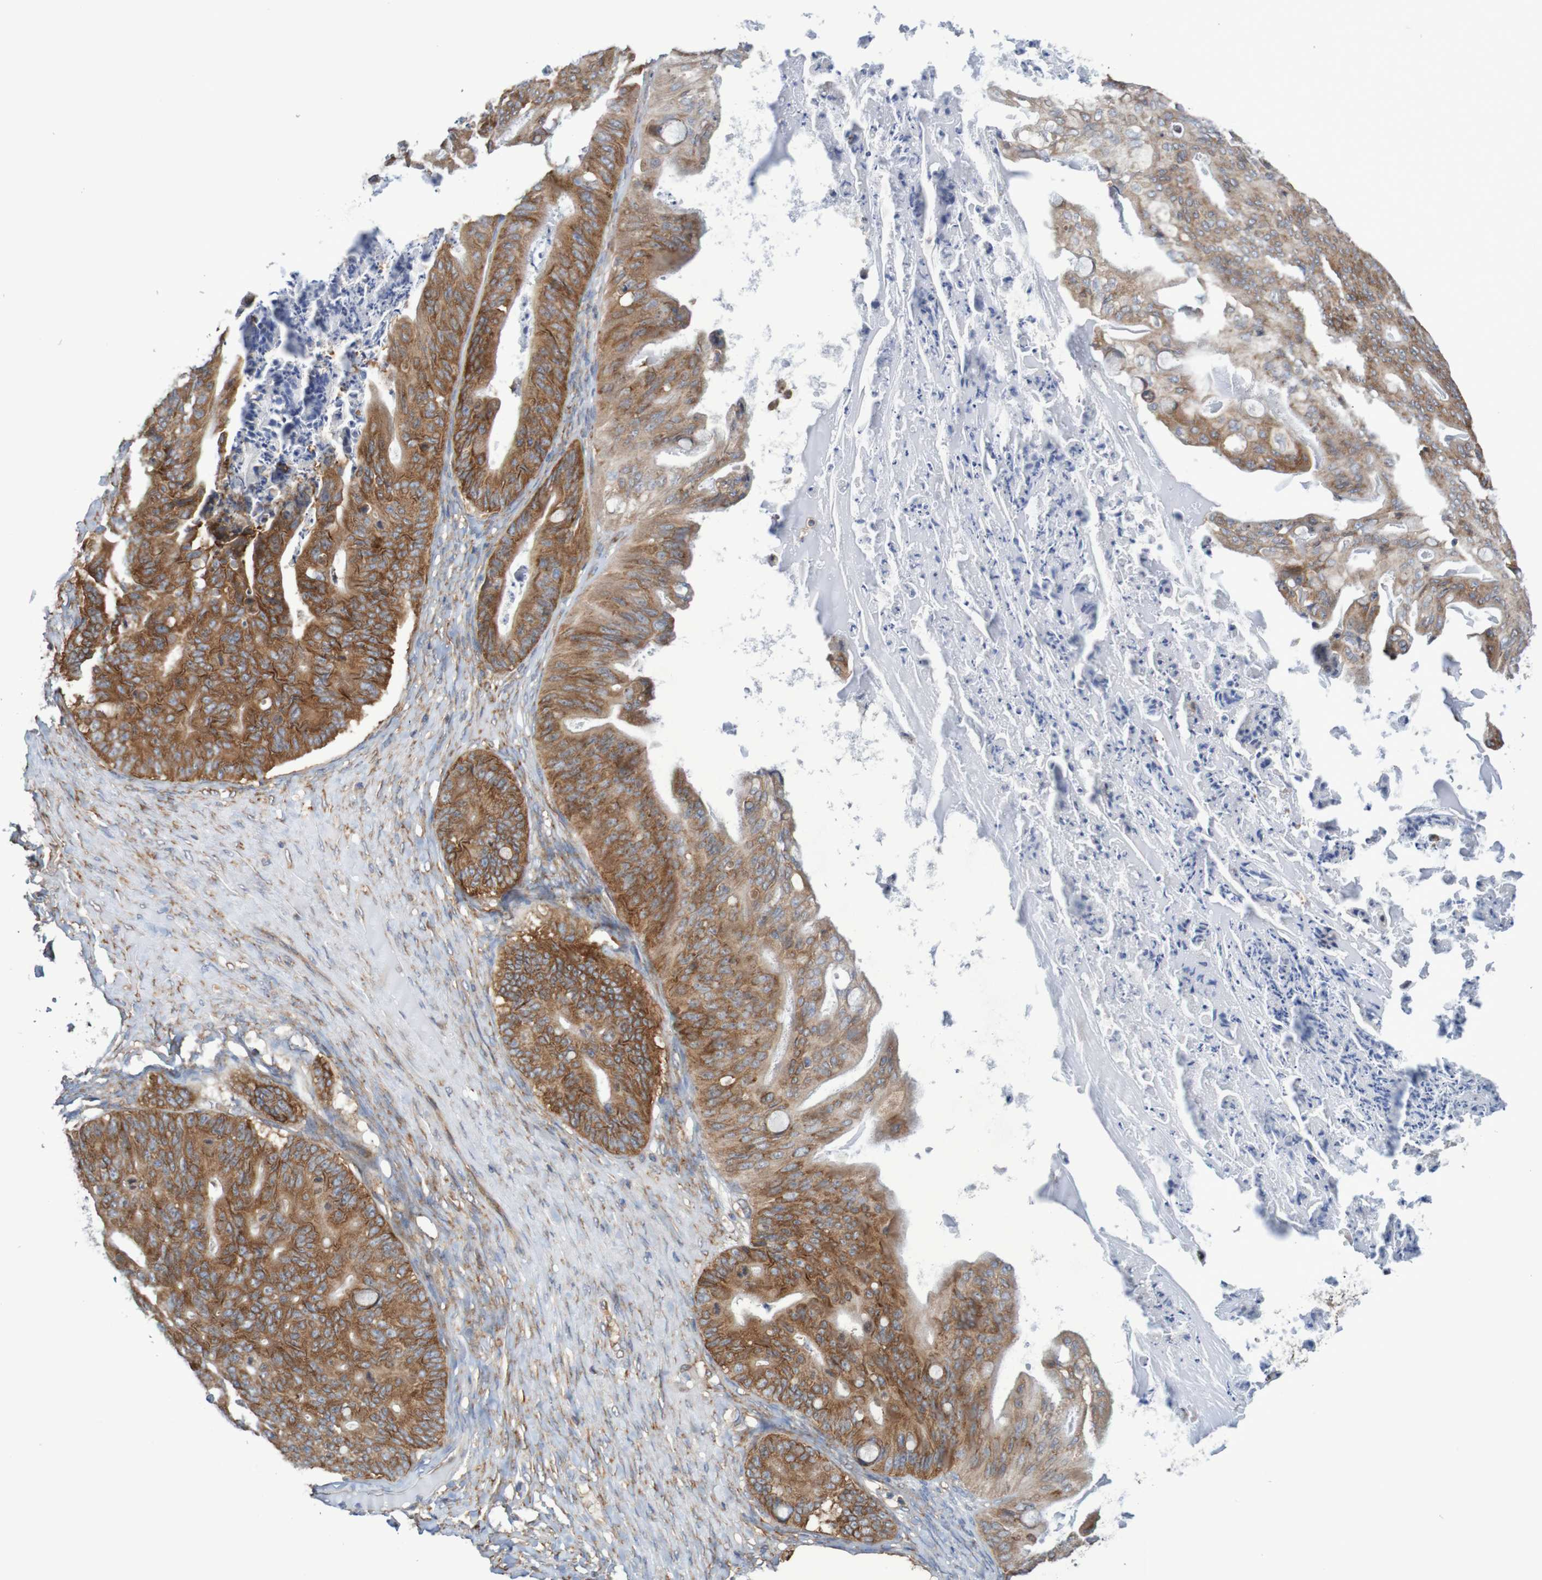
{"staining": {"intensity": "strong", "quantity": "25%-75%", "location": "cytoplasmic/membranous"}, "tissue": "ovarian cancer", "cell_type": "Tumor cells", "image_type": "cancer", "snomed": [{"axis": "morphology", "description": "Cystadenocarcinoma, mucinous, NOS"}, {"axis": "topography", "description": "Ovary"}], "caption": "Immunohistochemistry image of ovarian cancer (mucinous cystadenocarcinoma) stained for a protein (brown), which demonstrates high levels of strong cytoplasmic/membranous positivity in approximately 25%-75% of tumor cells.", "gene": "LRRC47", "patient": {"sex": "female", "age": 37}}